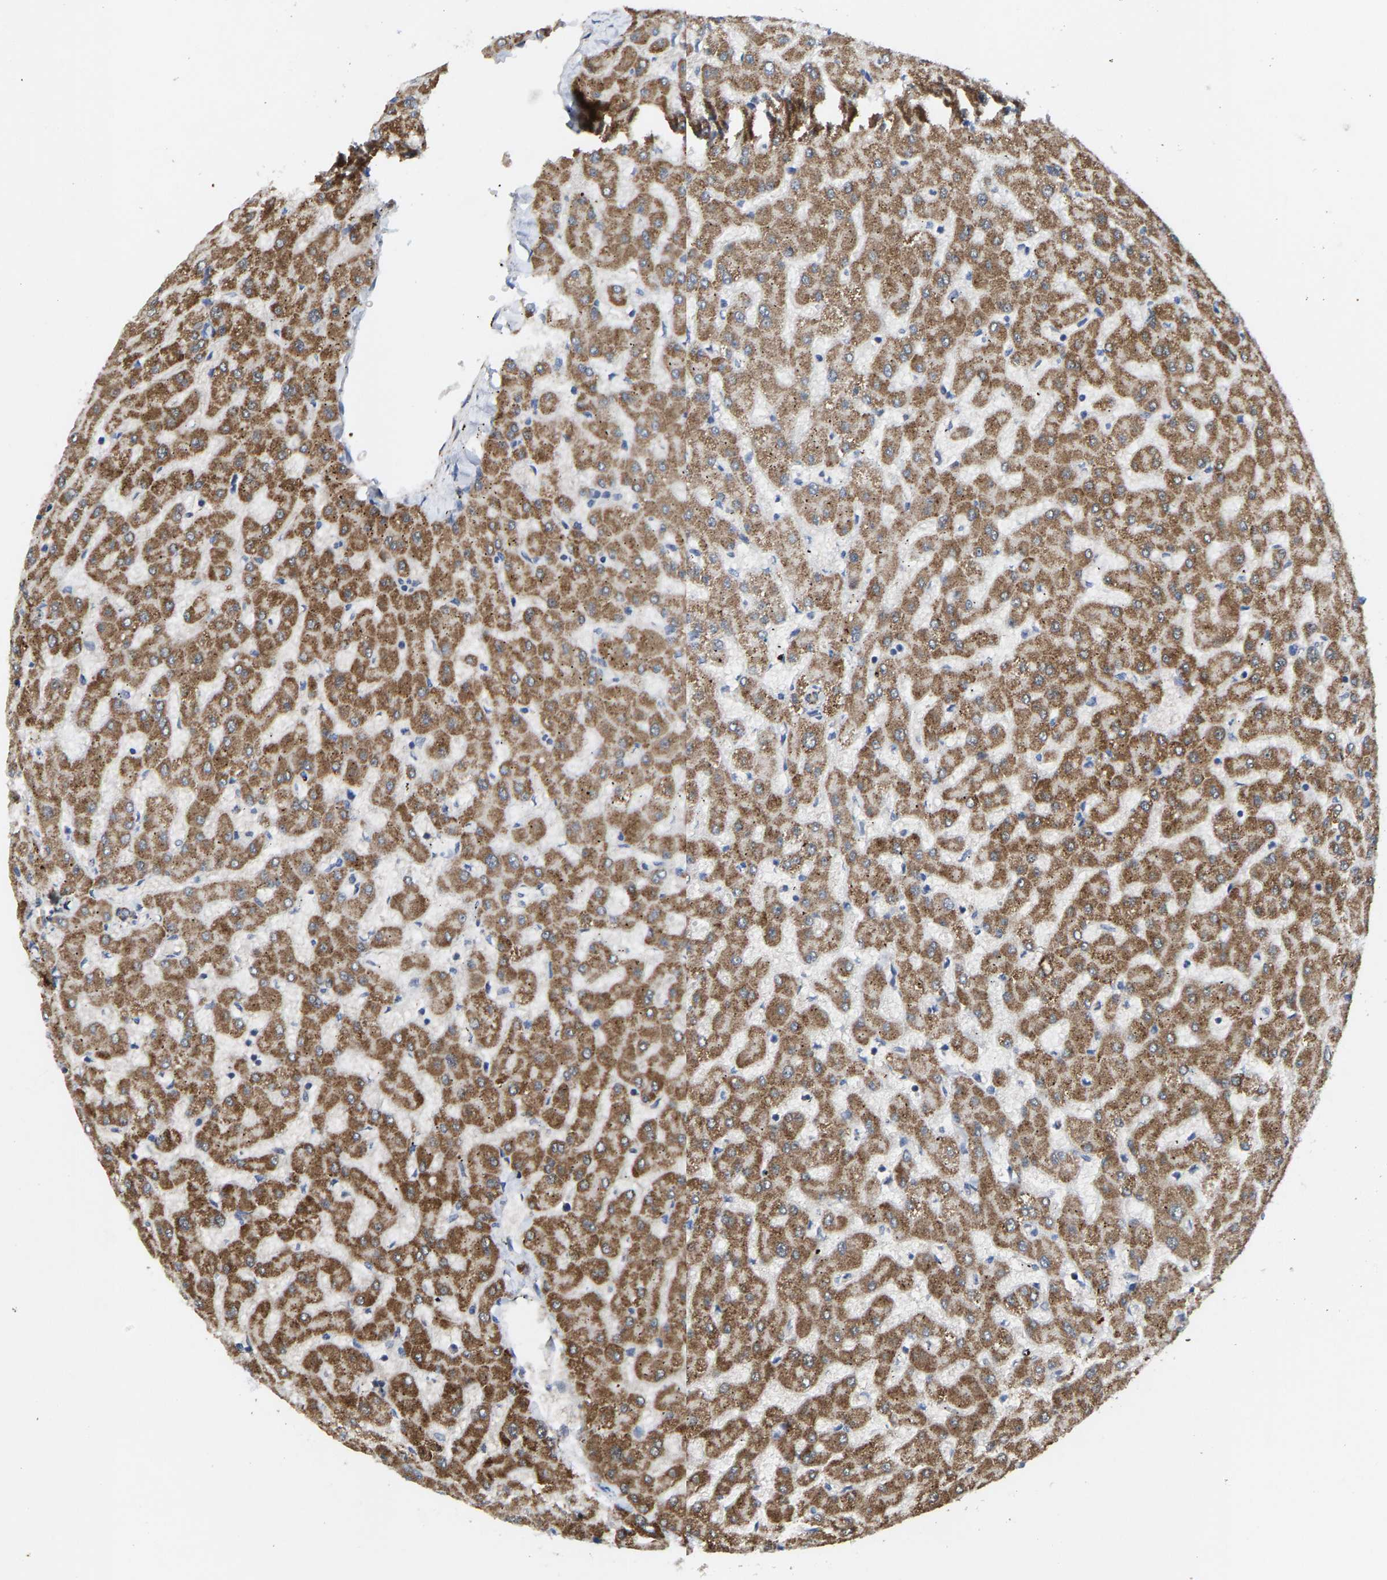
{"staining": {"intensity": "moderate", "quantity": "25%-75%", "location": "cytoplasmic/membranous"}, "tissue": "liver", "cell_type": "Cholangiocytes", "image_type": "normal", "snomed": [{"axis": "morphology", "description": "Normal tissue, NOS"}, {"axis": "topography", "description": "Liver"}], "caption": "Protein staining of normal liver demonstrates moderate cytoplasmic/membranous positivity in about 25%-75% of cholangiocytes.", "gene": "TDRKH", "patient": {"sex": "female", "age": 63}}